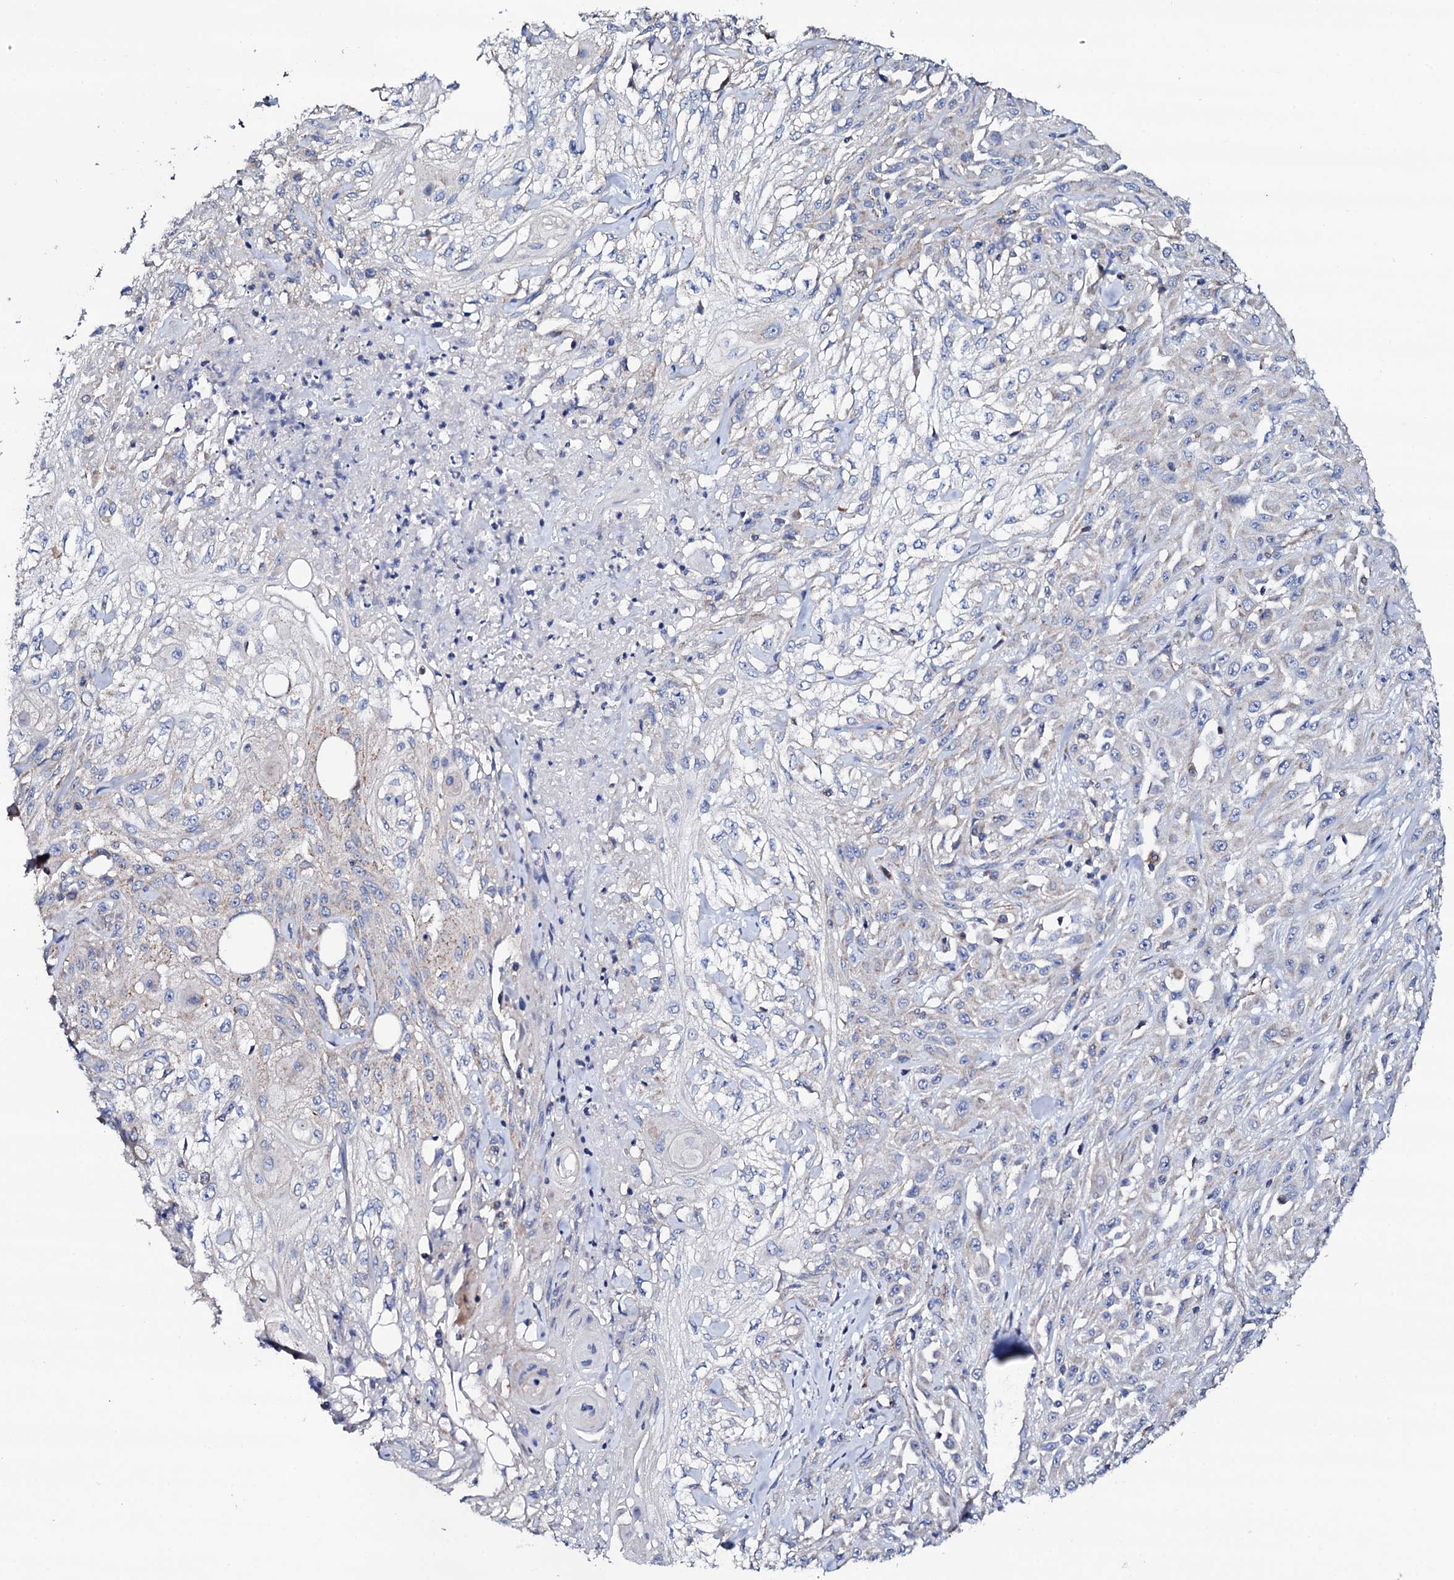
{"staining": {"intensity": "negative", "quantity": "none", "location": "none"}, "tissue": "skin cancer", "cell_type": "Tumor cells", "image_type": "cancer", "snomed": [{"axis": "morphology", "description": "Squamous cell carcinoma, NOS"}, {"axis": "morphology", "description": "Squamous cell carcinoma, metastatic, NOS"}, {"axis": "topography", "description": "Skin"}, {"axis": "topography", "description": "Lymph node"}], "caption": "IHC photomicrograph of neoplastic tissue: human skin metastatic squamous cell carcinoma stained with DAB (3,3'-diaminobenzidine) reveals no significant protein positivity in tumor cells.", "gene": "TCAF2", "patient": {"sex": "male", "age": 75}}